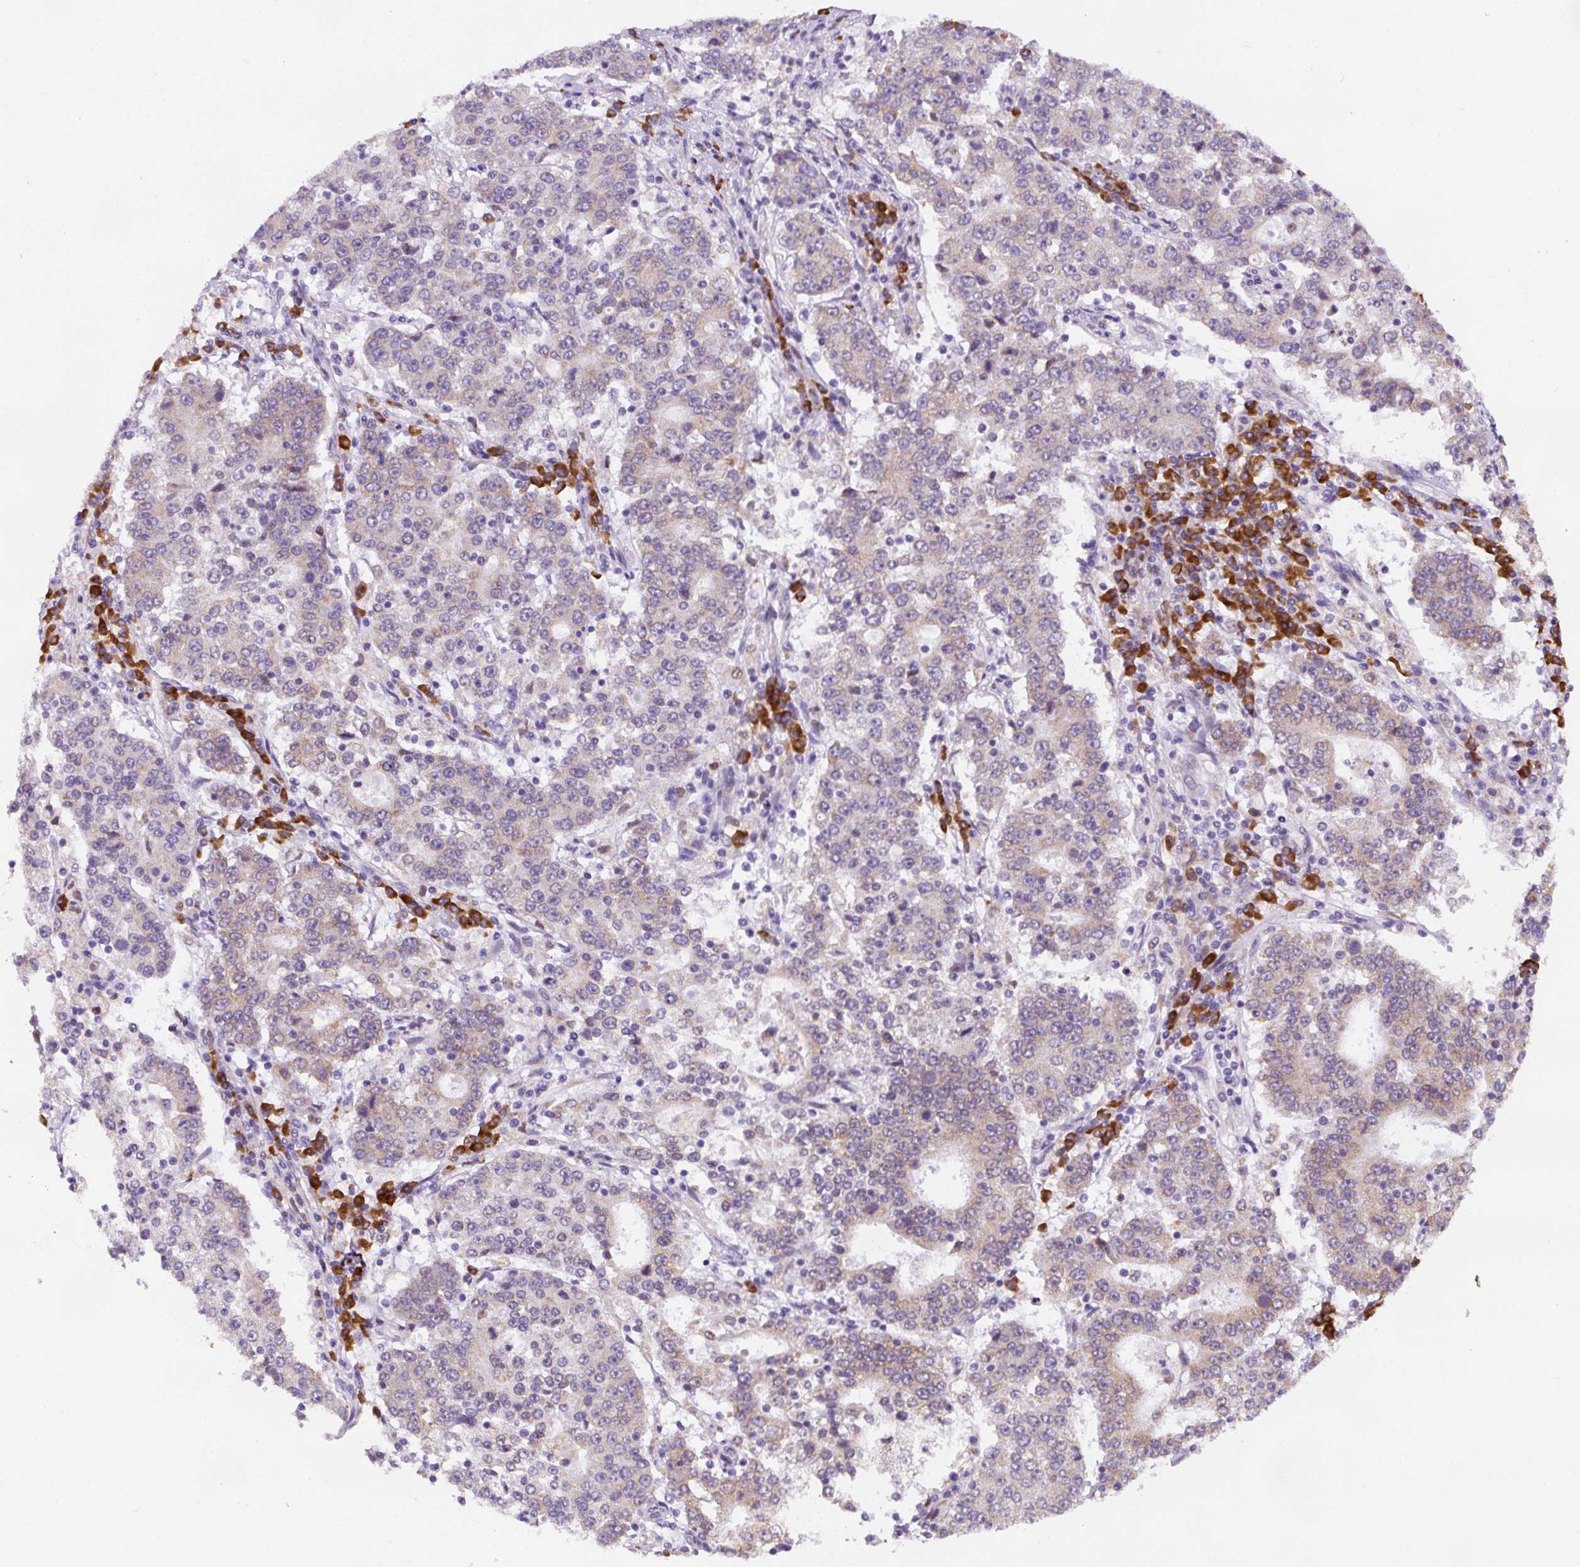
{"staining": {"intensity": "weak", "quantity": "<25%", "location": "cytoplasmic/membranous"}, "tissue": "stomach cancer", "cell_type": "Tumor cells", "image_type": "cancer", "snomed": [{"axis": "morphology", "description": "Adenocarcinoma, NOS"}, {"axis": "topography", "description": "Stomach"}], "caption": "Immunohistochemistry micrograph of stomach cancer stained for a protein (brown), which shows no expression in tumor cells. Nuclei are stained in blue.", "gene": "DDOST", "patient": {"sex": "male", "age": 59}}